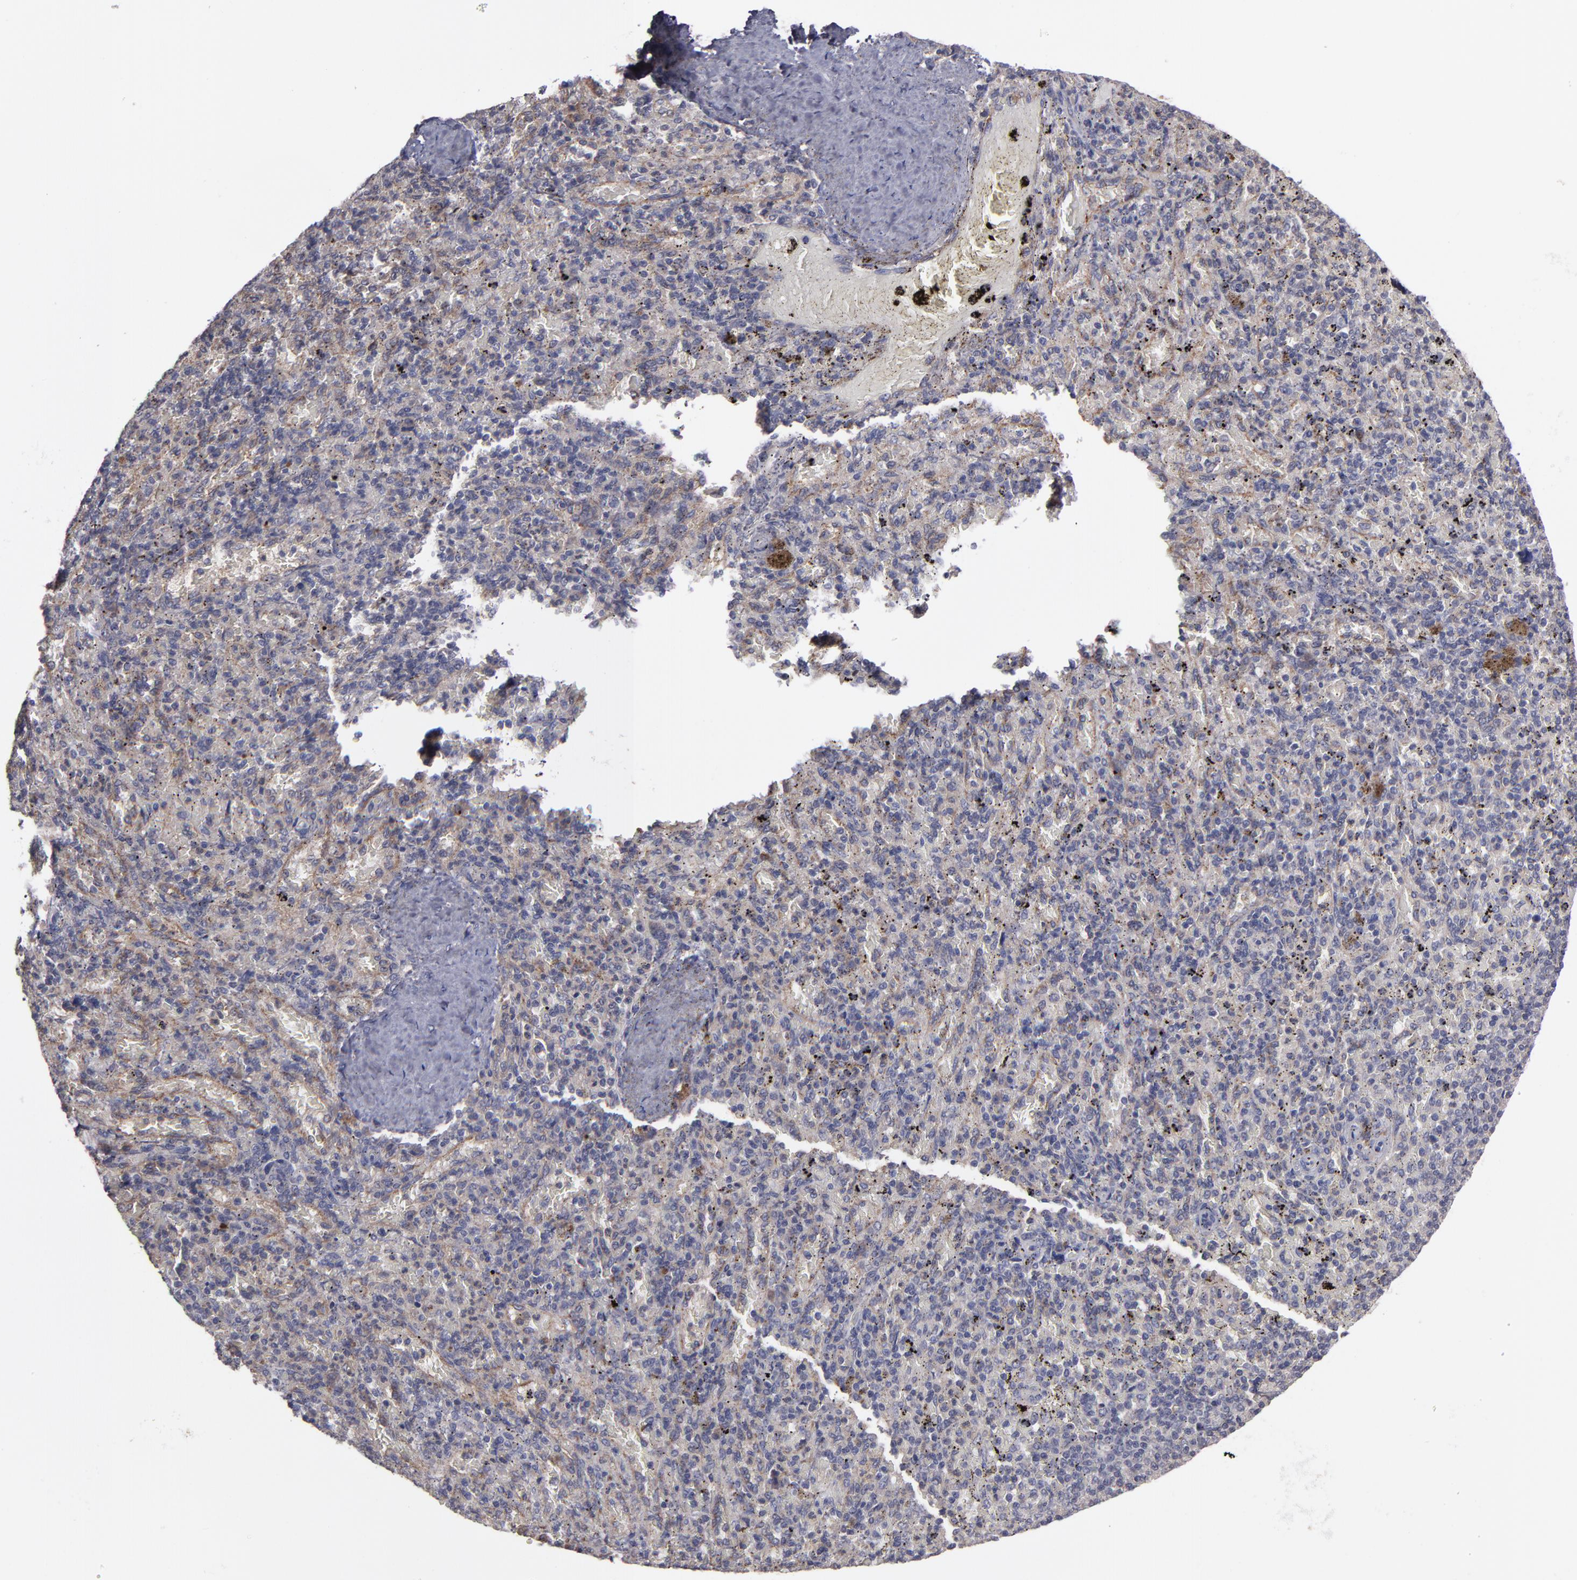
{"staining": {"intensity": "weak", "quantity": "25%-75%", "location": "cytoplasmic/membranous"}, "tissue": "spleen", "cell_type": "Cells in red pulp", "image_type": "normal", "snomed": [{"axis": "morphology", "description": "Normal tissue, NOS"}, {"axis": "topography", "description": "Spleen"}], "caption": "Immunohistochemistry (IHC) staining of unremarkable spleen, which exhibits low levels of weak cytoplasmic/membranous positivity in about 25%-75% of cells in red pulp indicating weak cytoplasmic/membranous protein expression. The staining was performed using DAB (3,3'-diaminobenzidine) (brown) for protein detection and nuclei were counterstained in hematoxylin (blue).", "gene": "MMP11", "patient": {"sex": "female", "age": 43}}